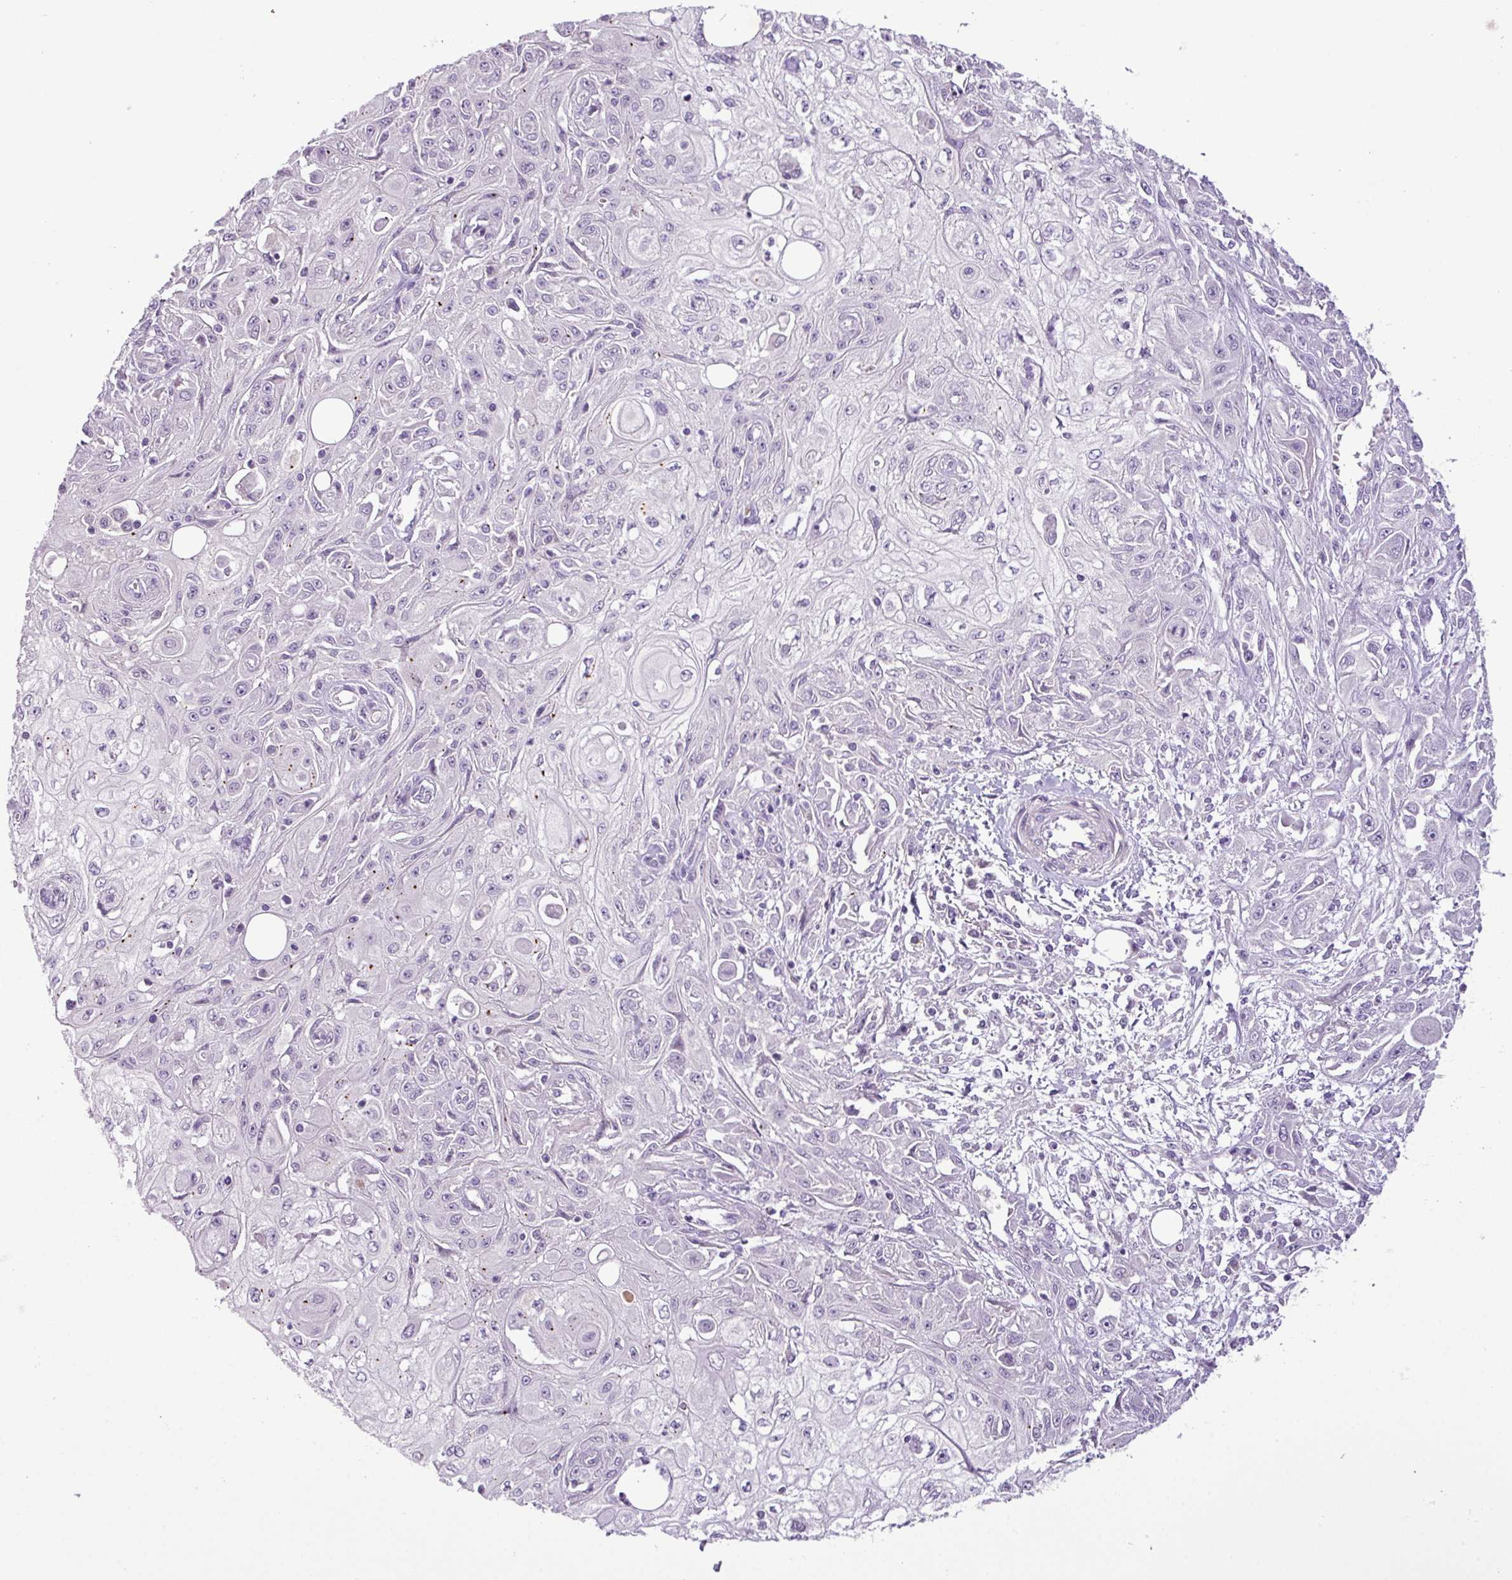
{"staining": {"intensity": "negative", "quantity": "none", "location": "none"}, "tissue": "skin cancer", "cell_type": "Tumor cells", "image_type": "cancer", "snomed": [{"axis": "morphology", "description": "Squamous cell carcinoma, NOS"}, {"axis": "morphology", "description": "Squamous cell carcinoma, metastatic, NOS"}, {"axis": "topography", "description": "Skin"}, {"axis": "topography", "description": "Lymph node"}], "caption": "There is no significant positivity in tumor cells of skin squamous cell carcinoma.", "gene": "DNAJB13", "patient": {"sex": "male", "age": 75}}